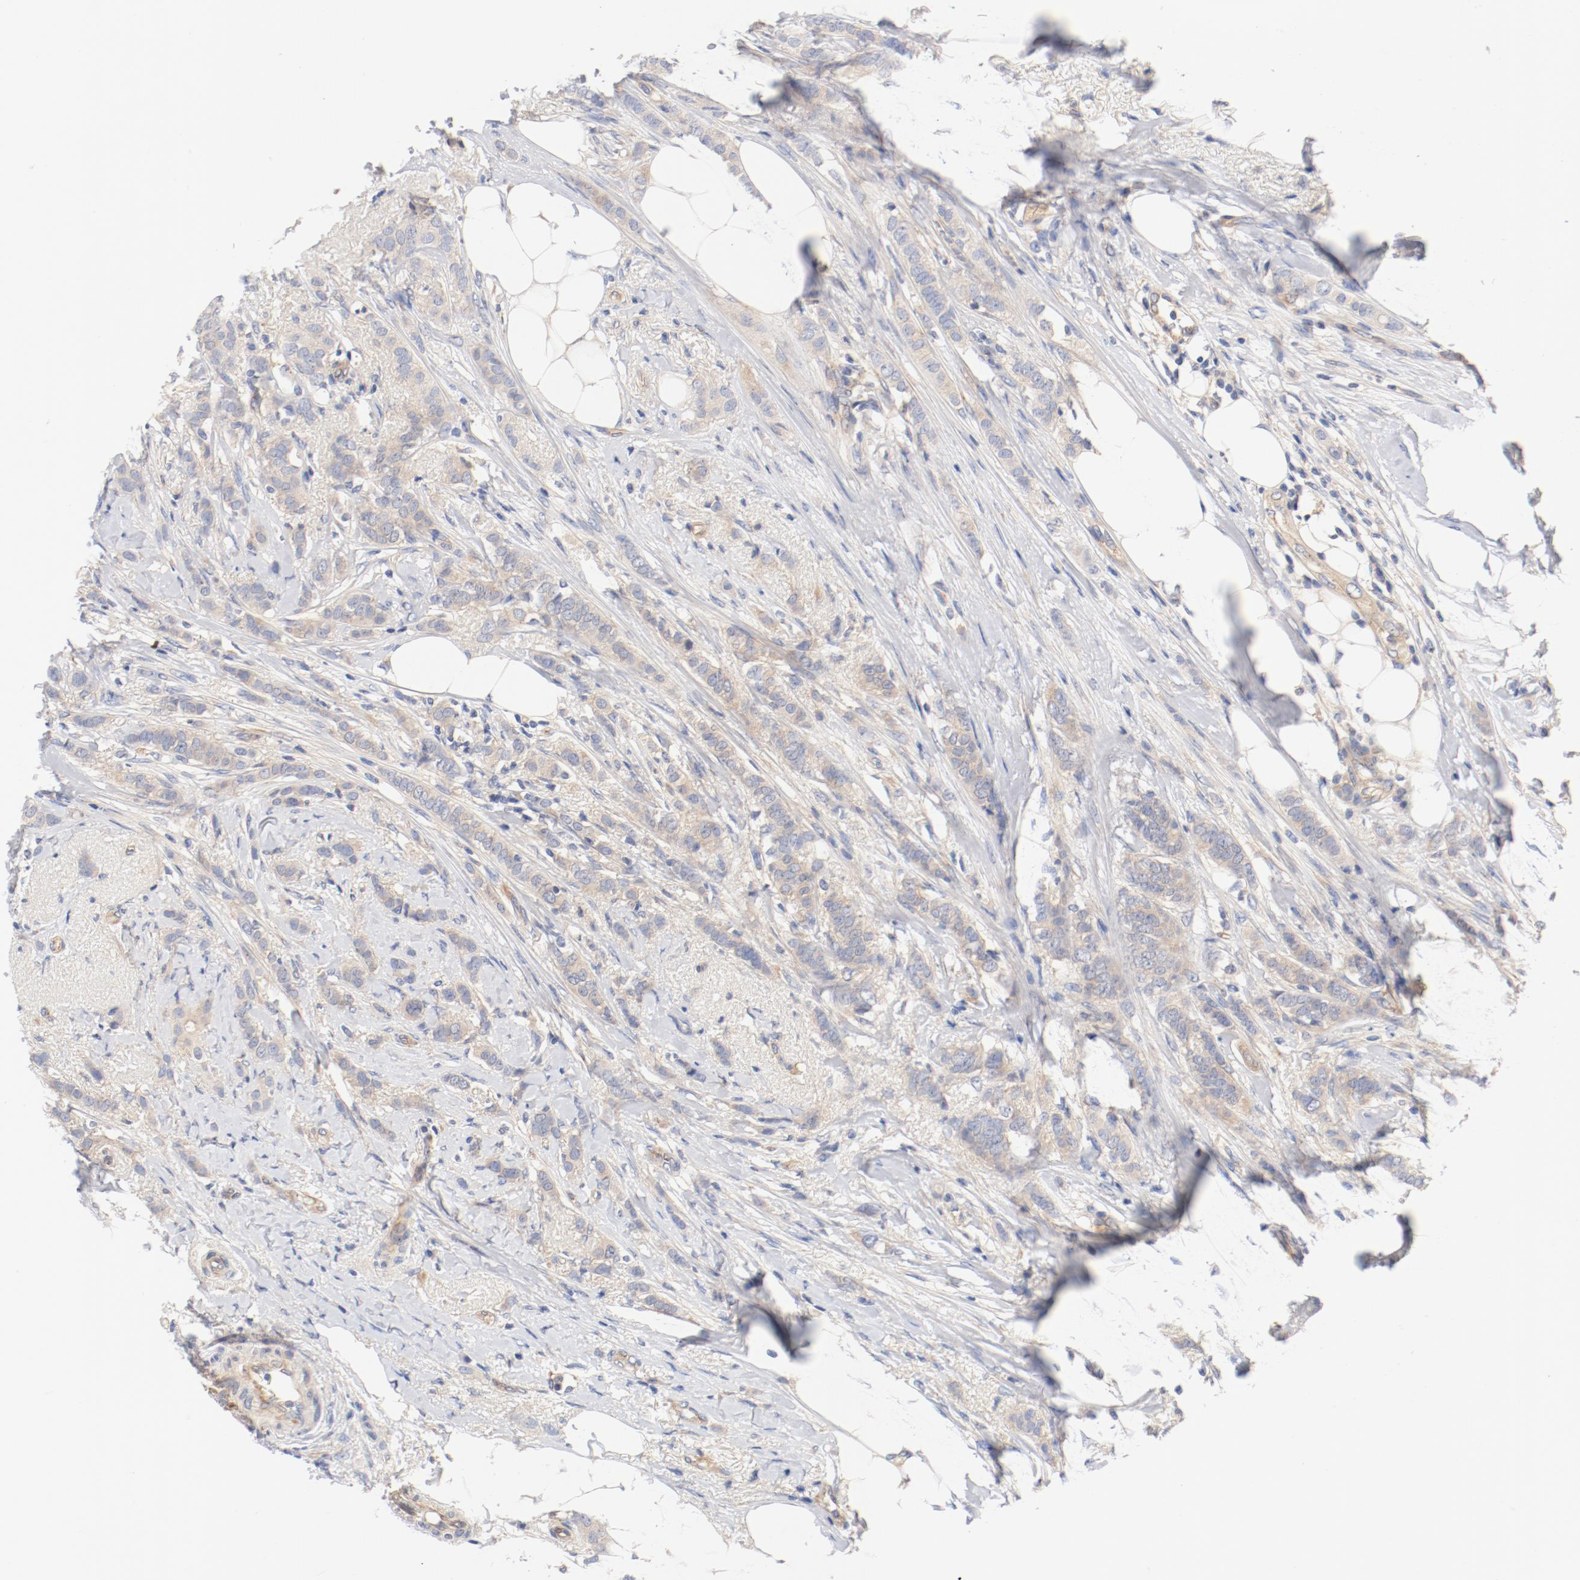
{"staining": {"intensity": "weak", "quantity": ">75%", "location": "cytoplasmic/membranous"}, "tissue": "breast cancer", "cell_type": "Tumor cells", "image_type": "cancer", "snomed": [{"axis": "morphology", "description": "Lobular carcinoma"}, {"axis": "topography", "description": "Breast"}], "caption": "A brown stain labels weak cytoplasmic/membranous expression of a protein in human lobular carcinoma (breast) tumor cells.", "gene": "DYNC1H1", "patient": {"sex": "female", "age": 55}}